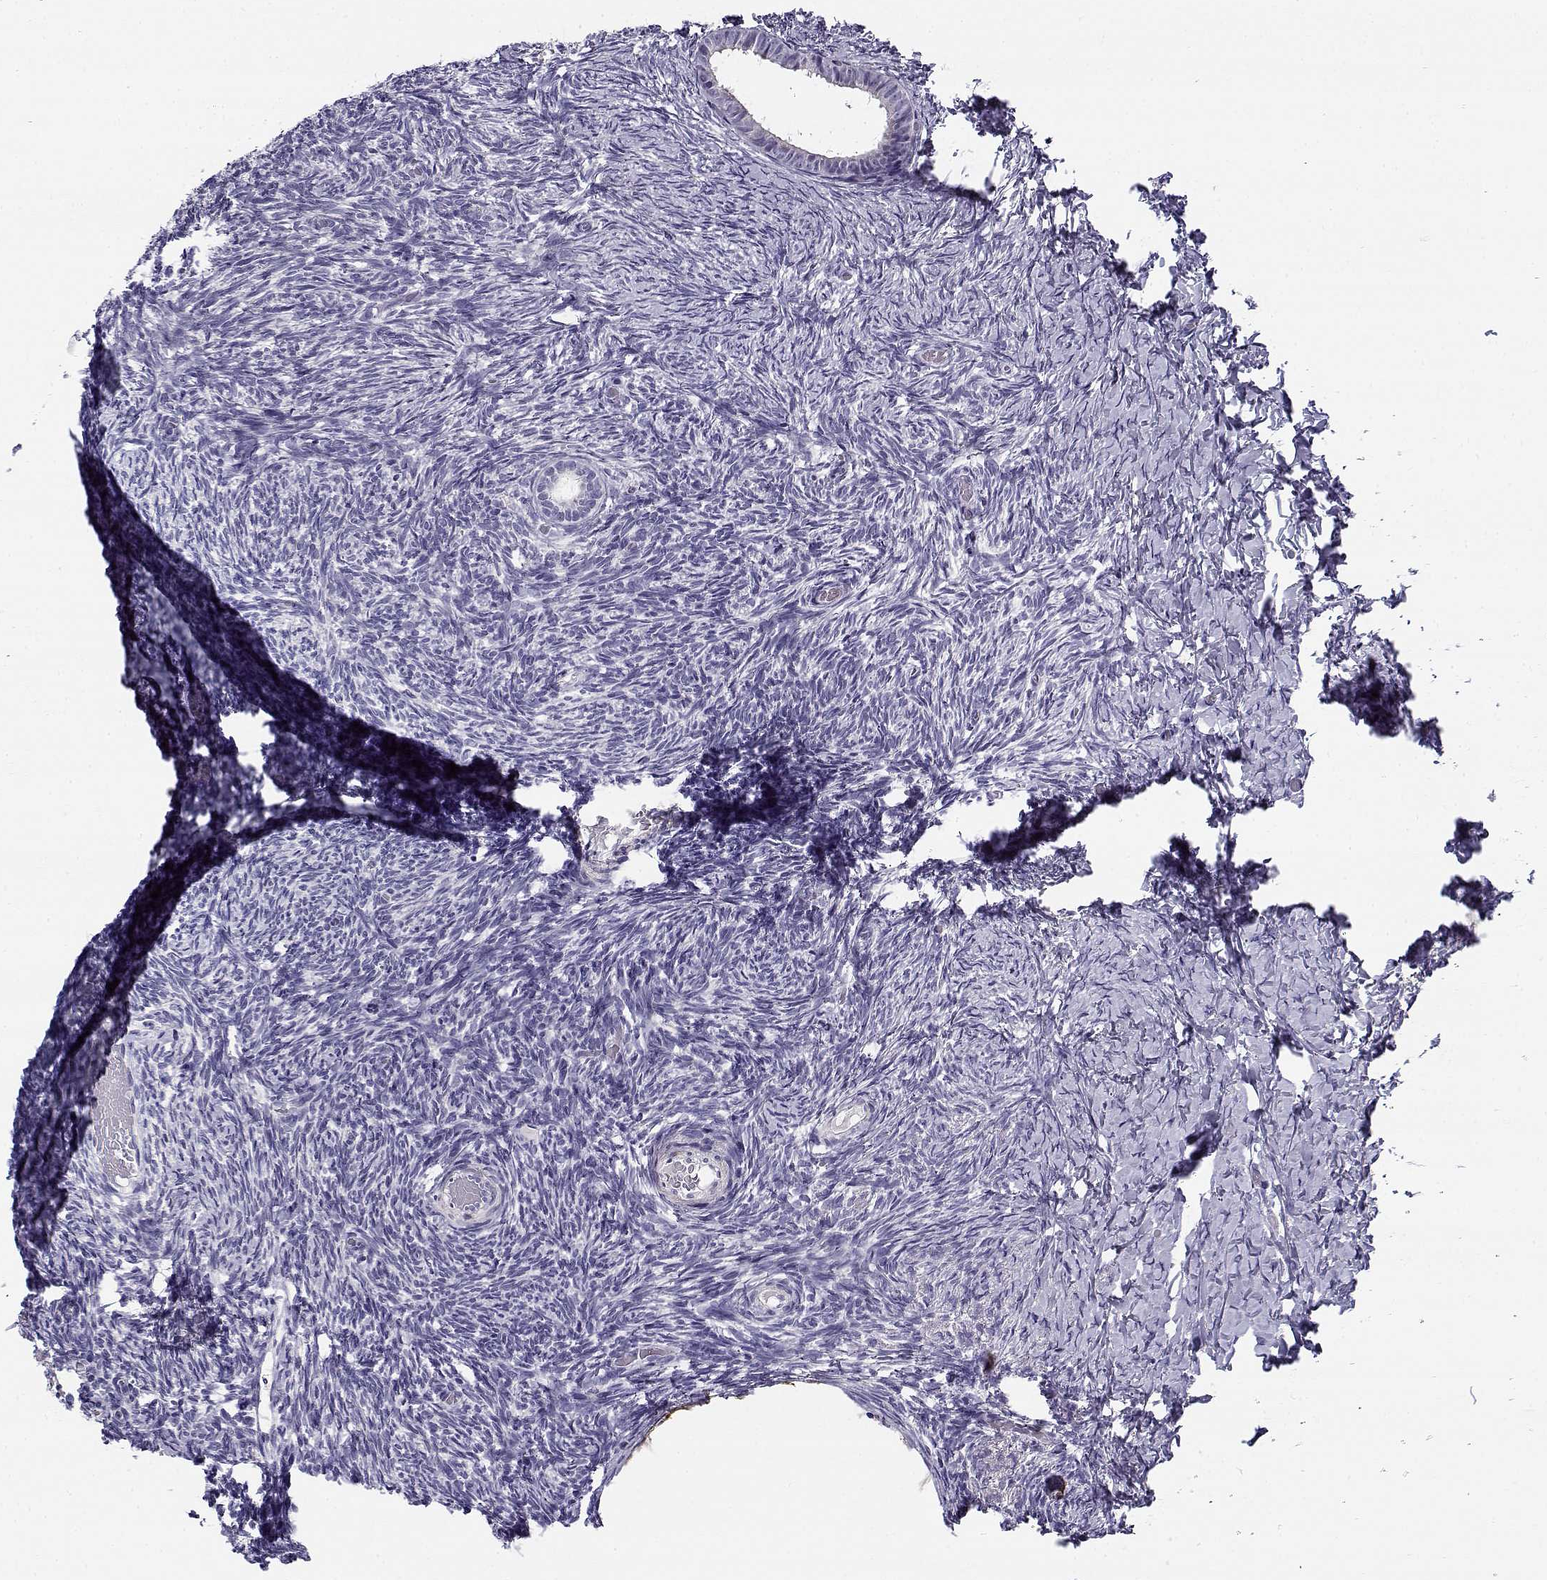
{"staining": {"intensity": "moderate", "quantity": "<25%", "location": "cytoplasmic/membranous"}, "tissue": "ovary", "cell_type": "Follicle cells", "image_type": "normal", "snomed": [{"axis": "morphology", "description": "Normal tissue, NOS"}, {"axis": "topography", "description": "Ovary"}], "caption": "Protein analysis of unremarkable ovary displays moderate cytoplasmic/membranous positivity in approximately <25% of follicle cells. (IHC, brightfield microscopy, high magnification).", "gene": "CREB3L3", "patient": {"sex": "female", "age": 39}}